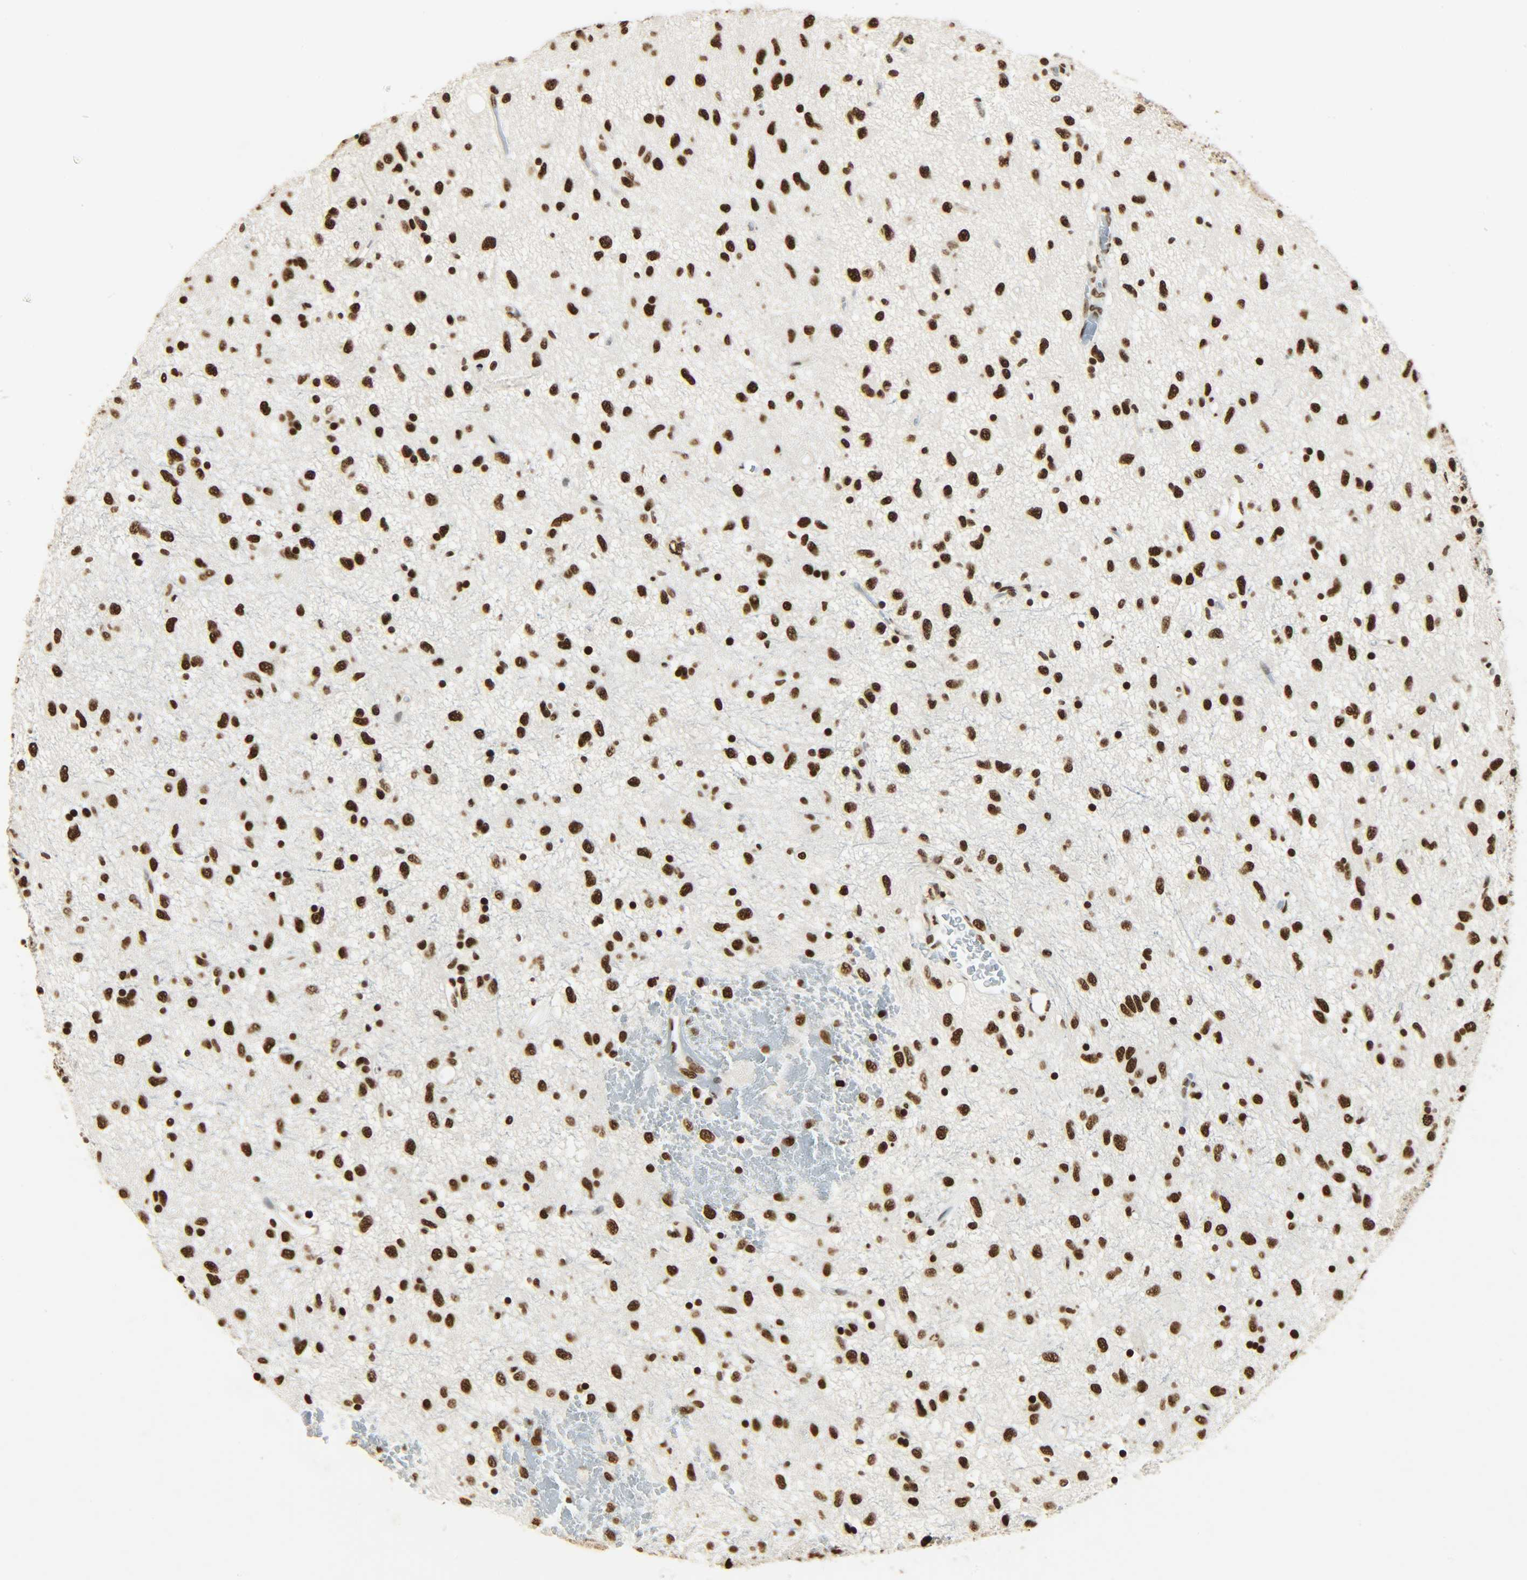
{"staining": {"intensity": "strong", "quantity": ">75%", "location": "nuclear"}, "tissue": "glioma", "cell_type": "Tumor cells", "image_type": "cancer", "snomed": [{"axis": "morphology", "description": "Glioma, malignant, Low grade"}, {"axis": "topography", "description": "Brain"}], "caption": "Immunohistochemical staining of malignant low-grade glioma shows high levels of strong nuclear positivity in approximately >75% of tumor cells.", "gene": "KHDRBS1", "patient": {"sex": "male", "age": 77}}